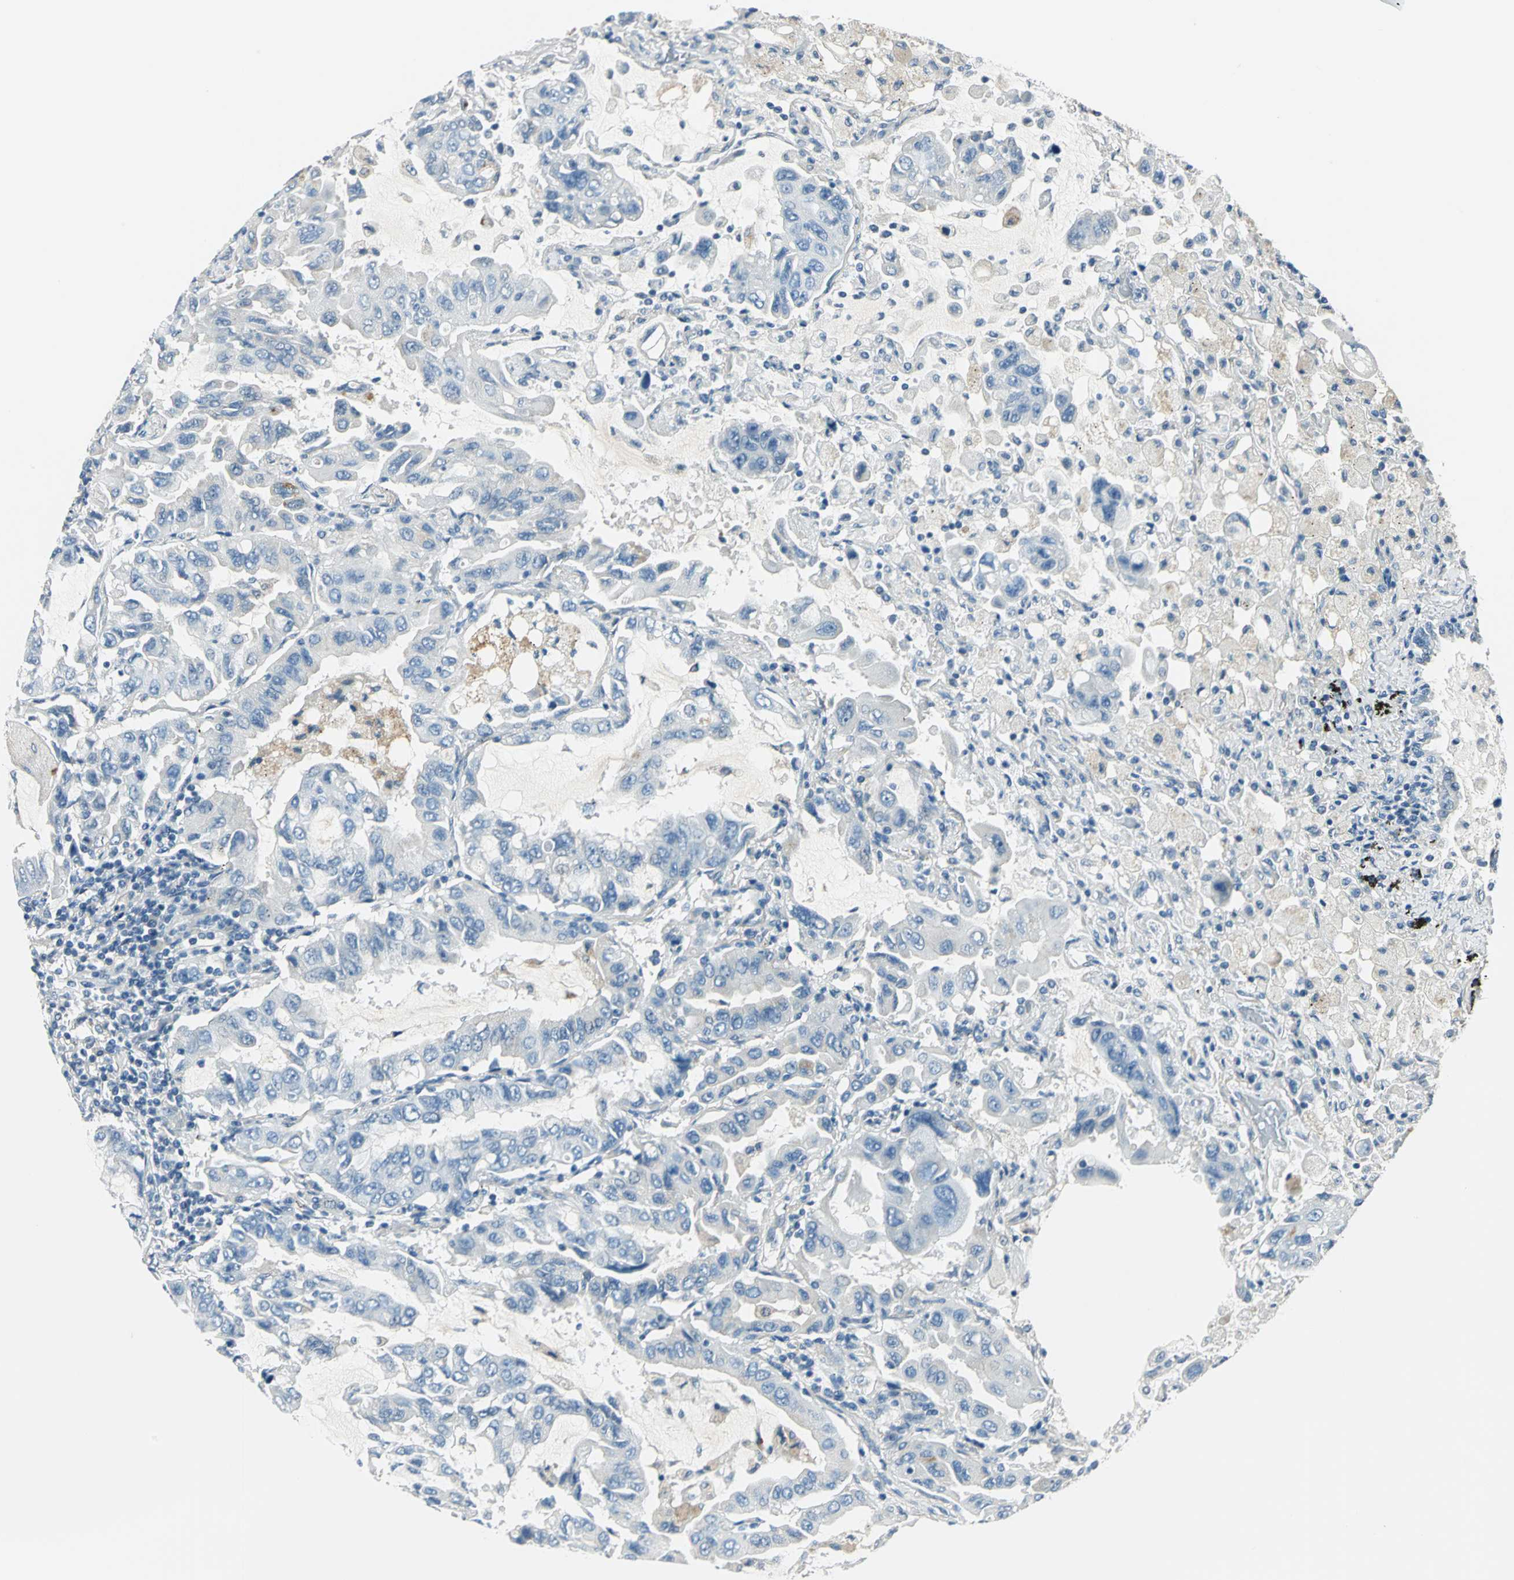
{"staining": {"intensity": "negative", "quantity": "none", "location": "none"}, "tissue": "lung cancer", "cell_type": "Tumor cells", "image_type": "cancer", "snomed": [{"axis": "morphology", "description": "Adenocarcinoma, NOS"}, {"axis": "topography", "description": "Lung"}], "caption": "Adenocarcinoma (lung) stained for a protein using immunohistochemistry (IHC) demonstrates no positivity tumor cells.", "gene": "CDC42EP1", "patient": {"sex": "male", "age": 64}}